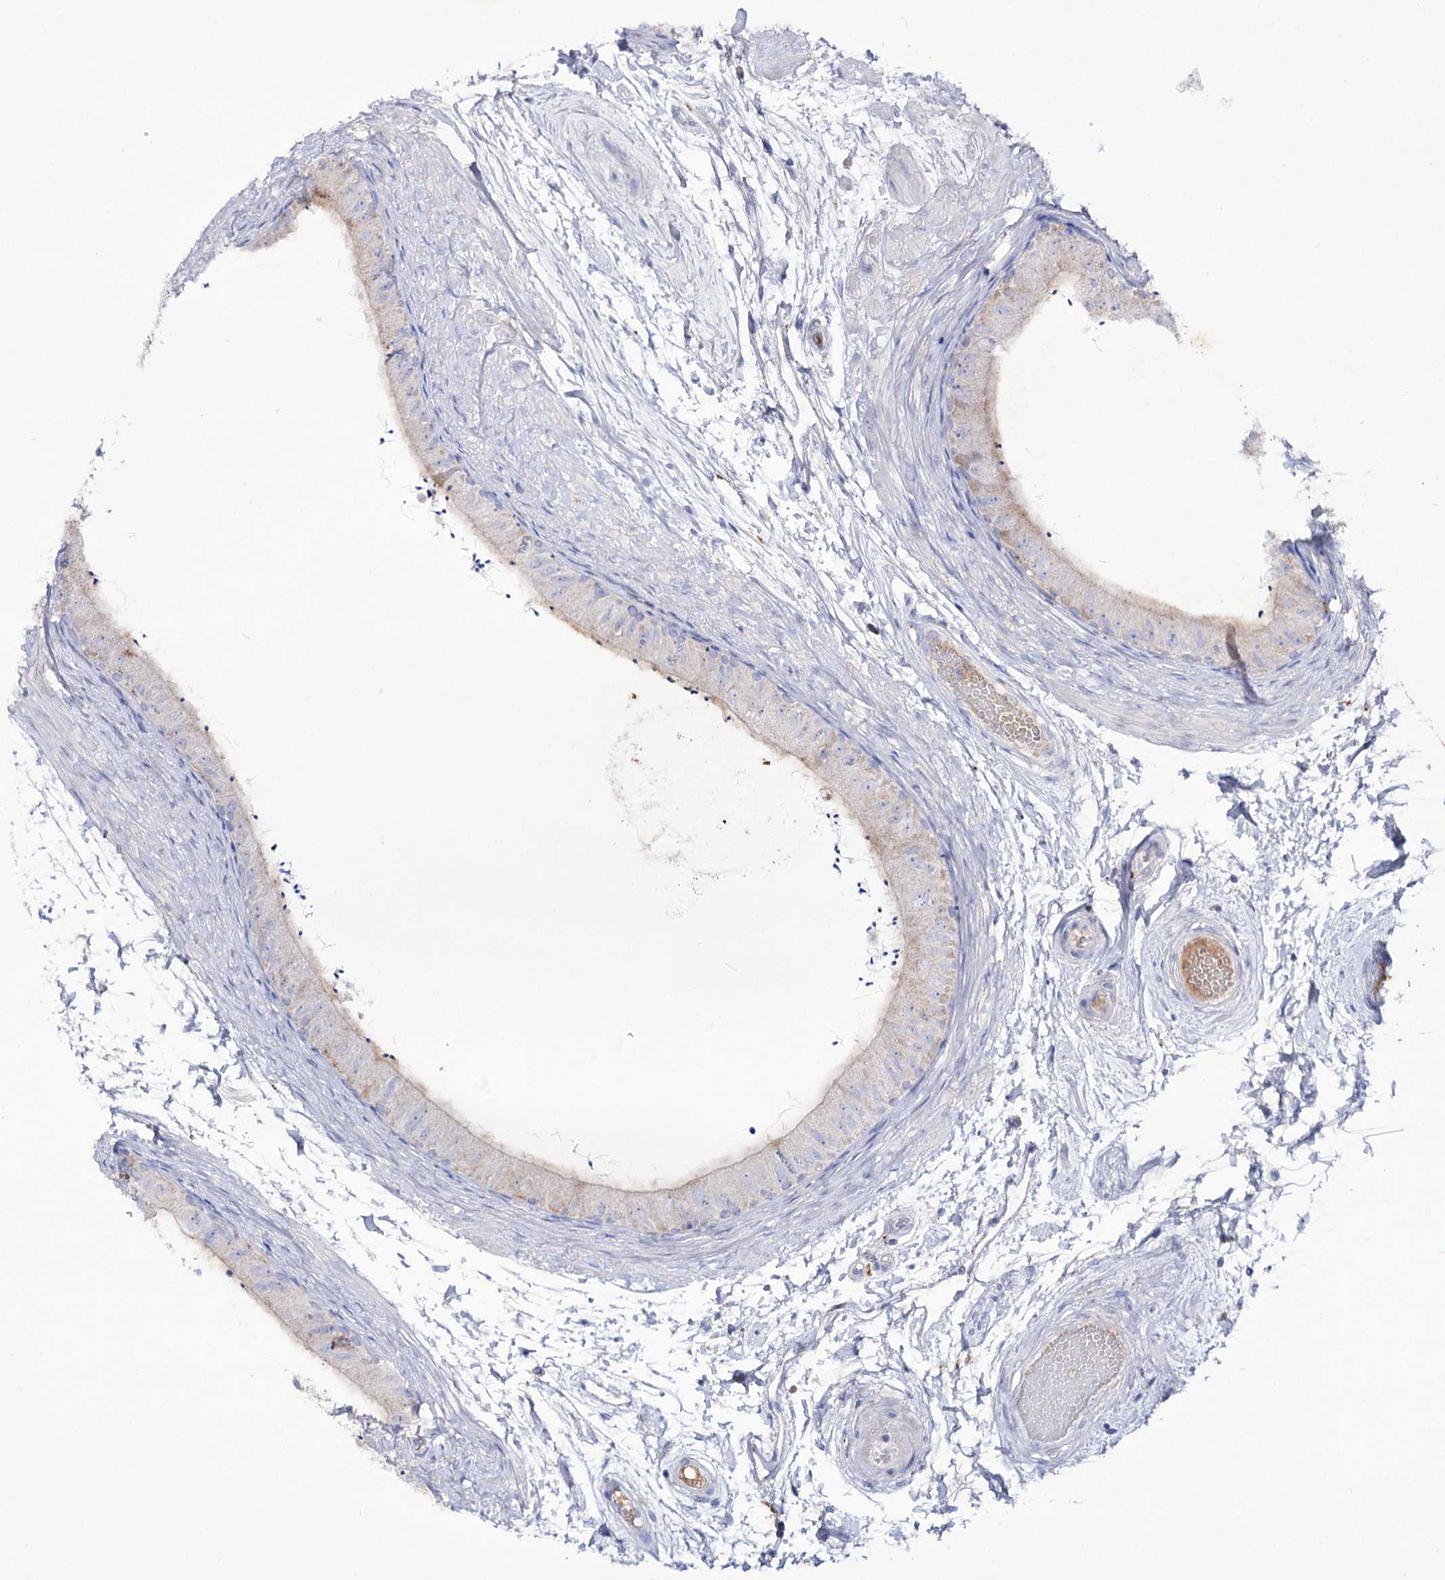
{"staining": {"intensity": "moderate", "quantity": "25%-75%", "location": "cytoplasmic/membranous"}, "tissue": "epididymis", "cell_type": "Glandular cells", "image_type": "normal", "snomed": [{"axis": "morphology", "description": "Normal tissue, NOS"}, {"axis": "topography", "description": "Epididymis"}], "caption": "This micrograph demonstrates benign epididymis stained with immunohistochemistry to label a protein in brown. The cytoplasmic/membranous of glandular cells show moderate positivity for the protein. Nuclei are counter-stained blue.", "gene": "NAGLU", "patient": {"sex": "male", "age": 50}}